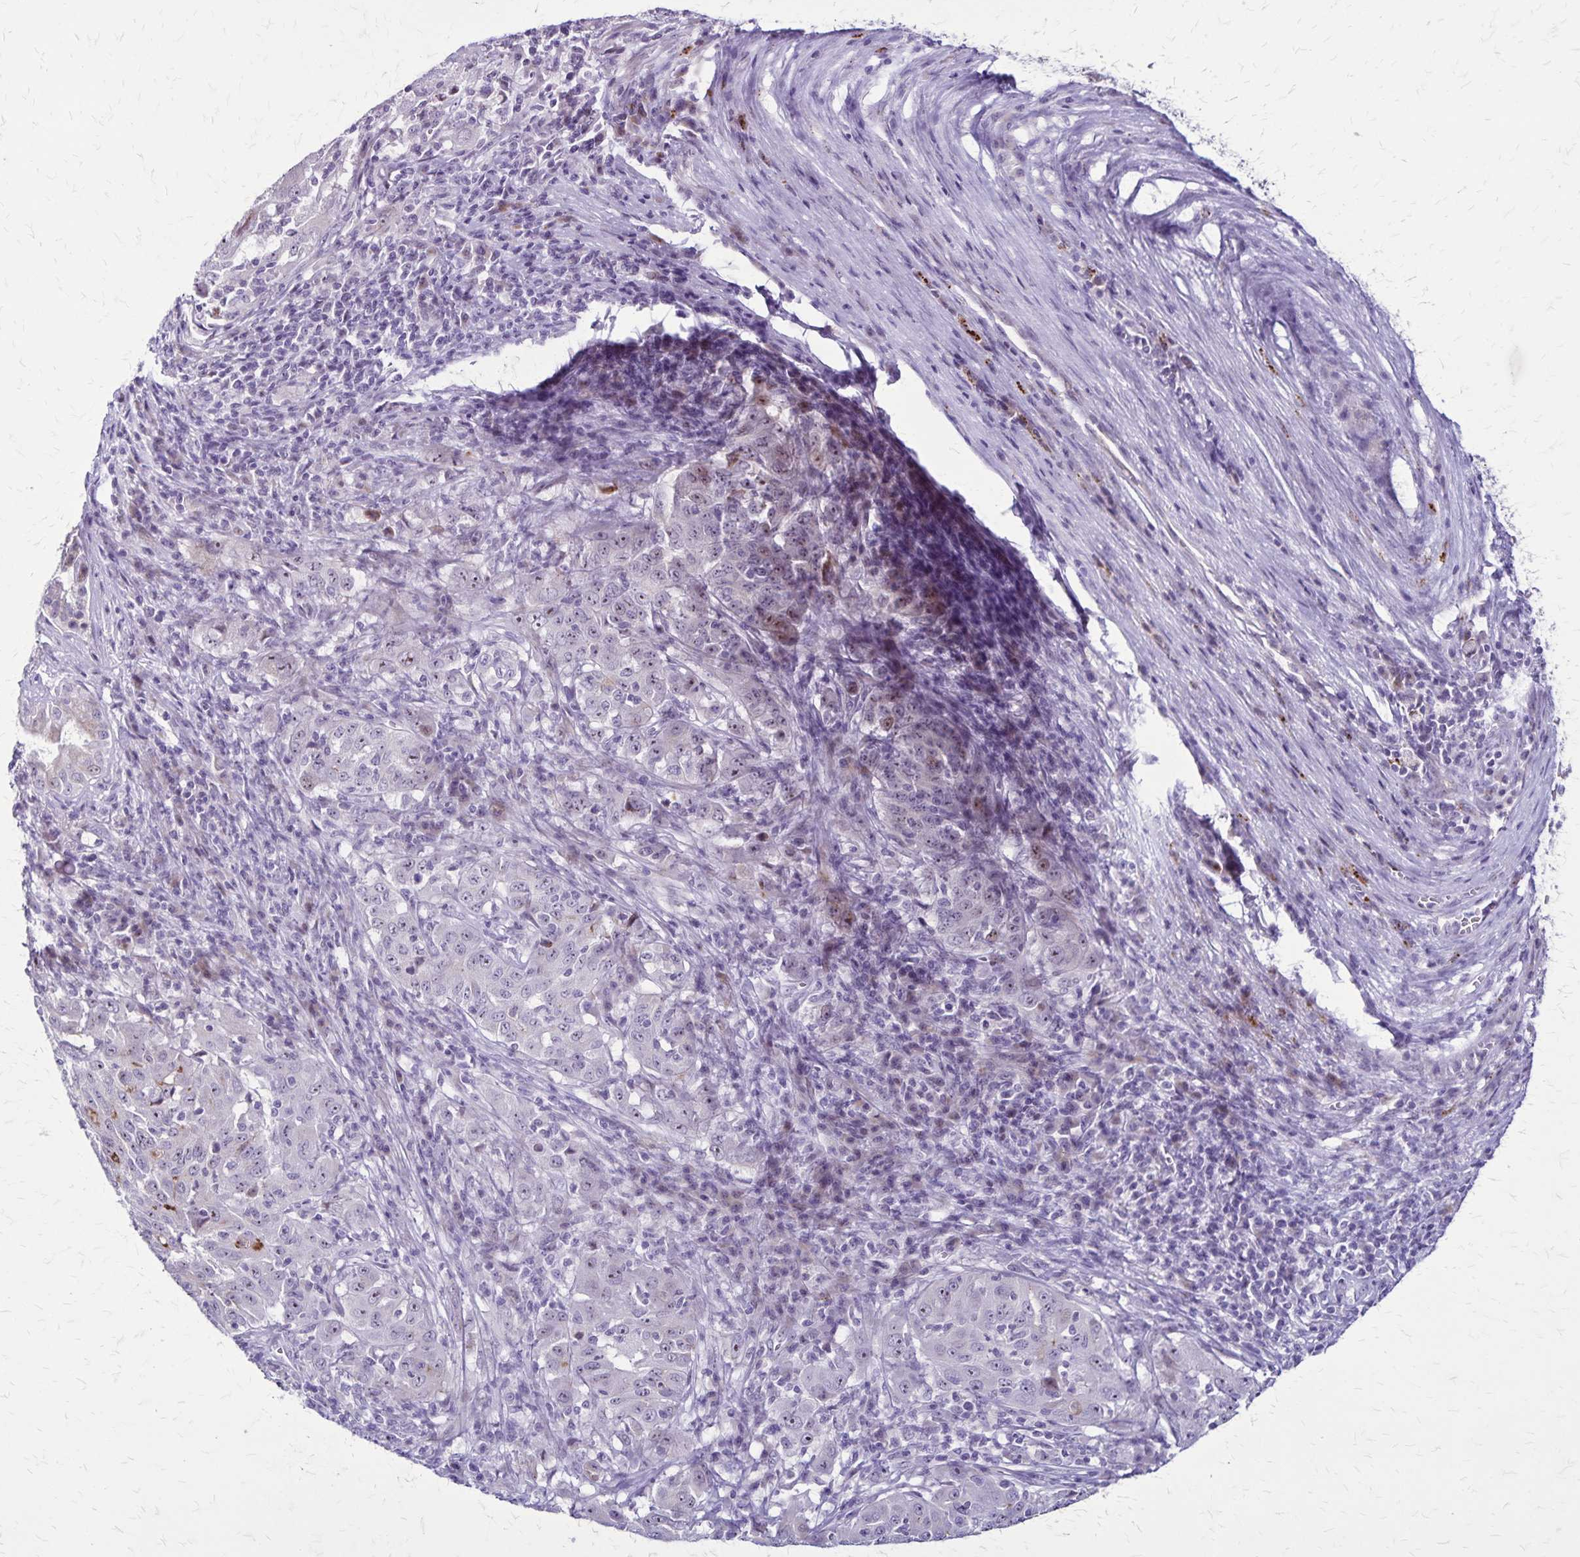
{"staining": {"intensity": "weak", "quantity": "<25%", "location": "nuclear"}, "tissue": "pancreatic cancer", "cell_type": "Tumor cells", "image_type": "cancer", "snomed": [{"axis": "morphology", "description": "Adenocarcinoma, NOS"}, {"axis": "topography", "description": "Pancreas"}], "caption": "Tumor cells are negative for protein expression in human pancreatic adenocarcinoma. (DAB (3,3'-diaminobenzidine) immunohistochemistry, high magnification).", "gene": "OR51B5", "patient": {"sex": "male", "age": 63}}